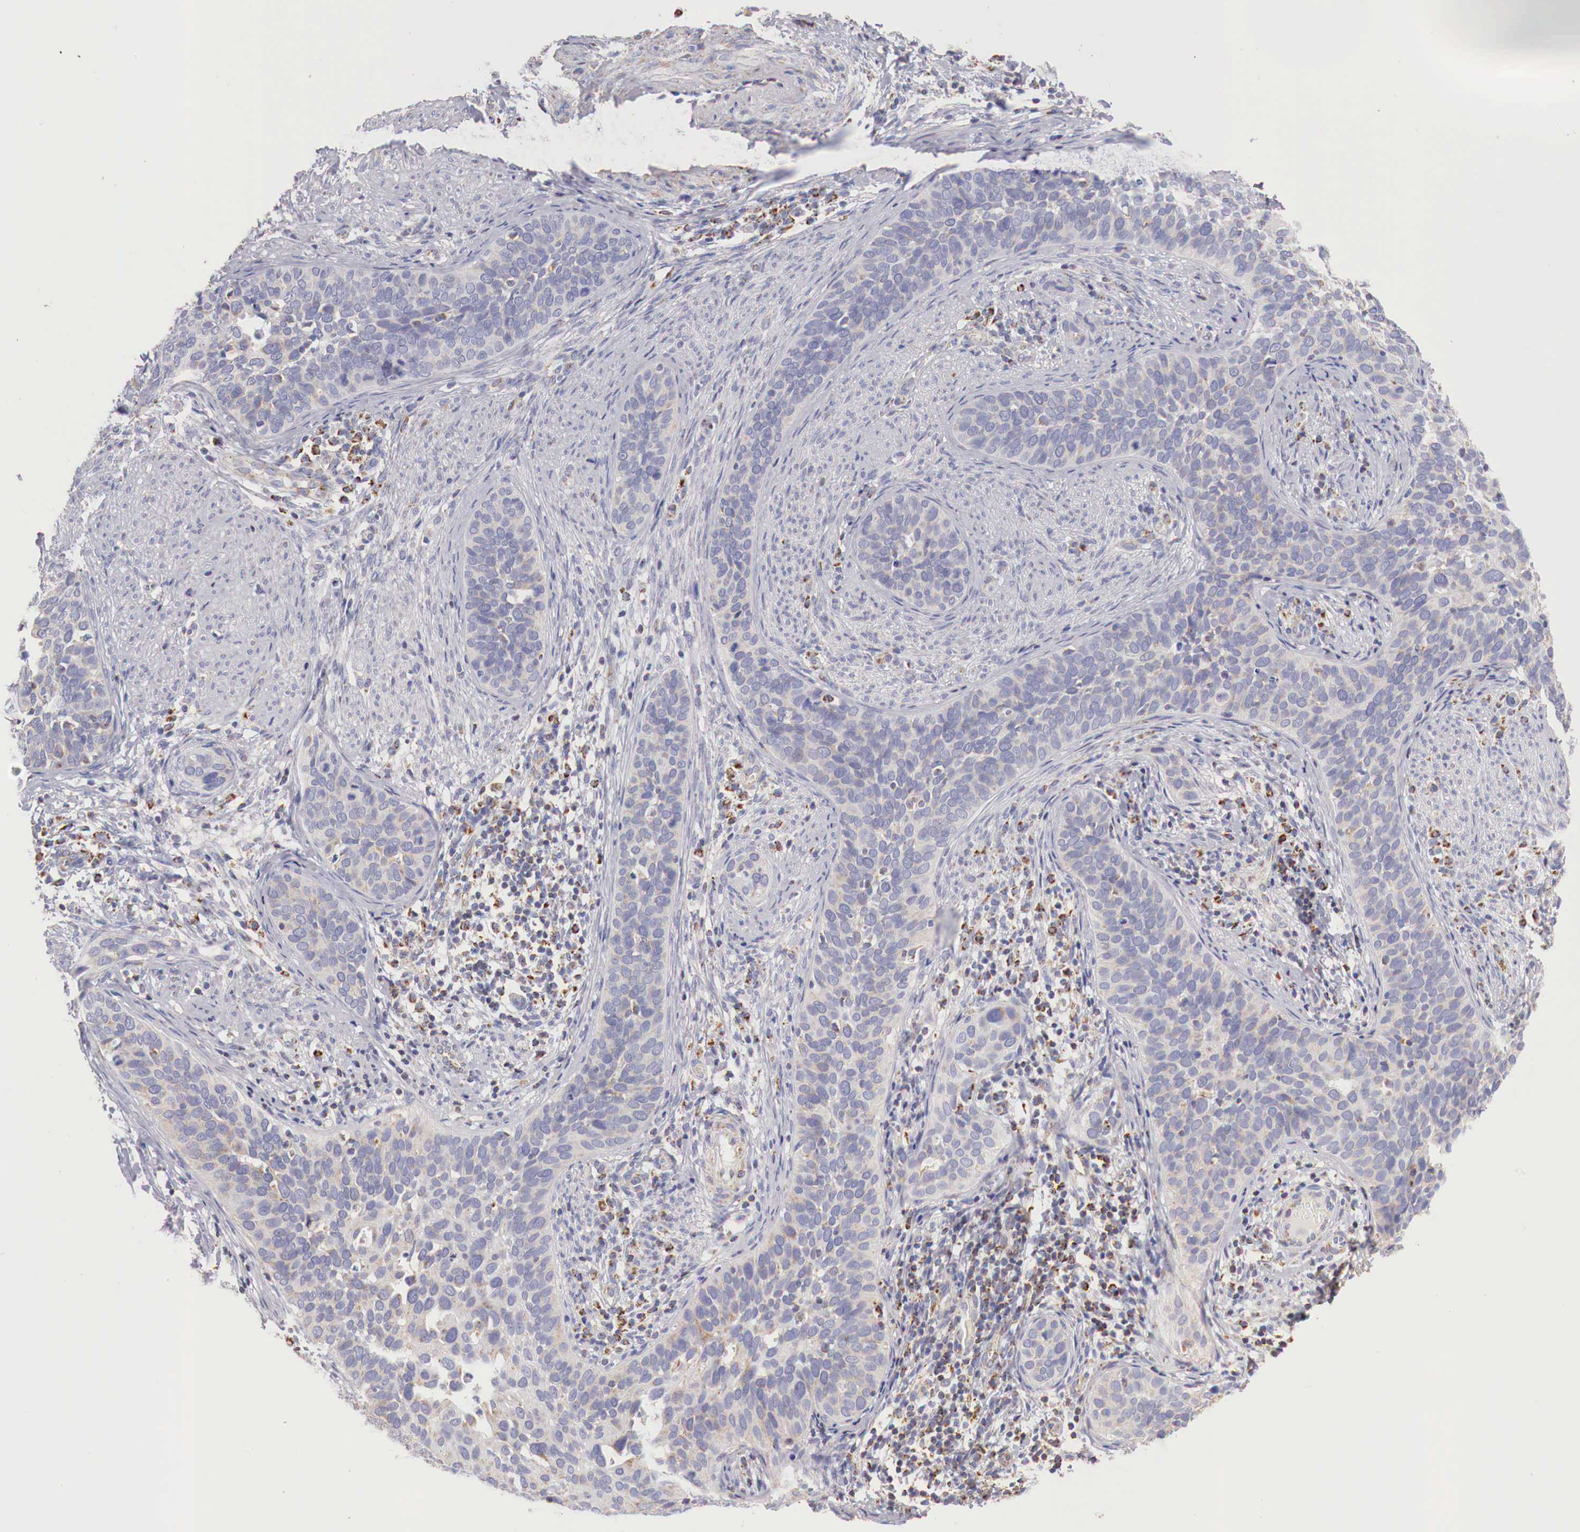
{"staining": {"intensity": "weak", "quantity": "<25%", "location": "cytoplasmic/membranous"}, "tissue": "cervical cancer", "cell_type": "Tumor cells", "image_type": "cancer", "snomed": [{"axis": "morphology", "description": "Squamous cell carcinoma, NOS"}, {"axis": "topography", "description": "Cervix"}], "caption": "There is no significant staining in tumor cells of cervical cancer (squamous cell carcinoma).", "gene": "IDH3G", "patient": {"sex": "female", "age": 31}}